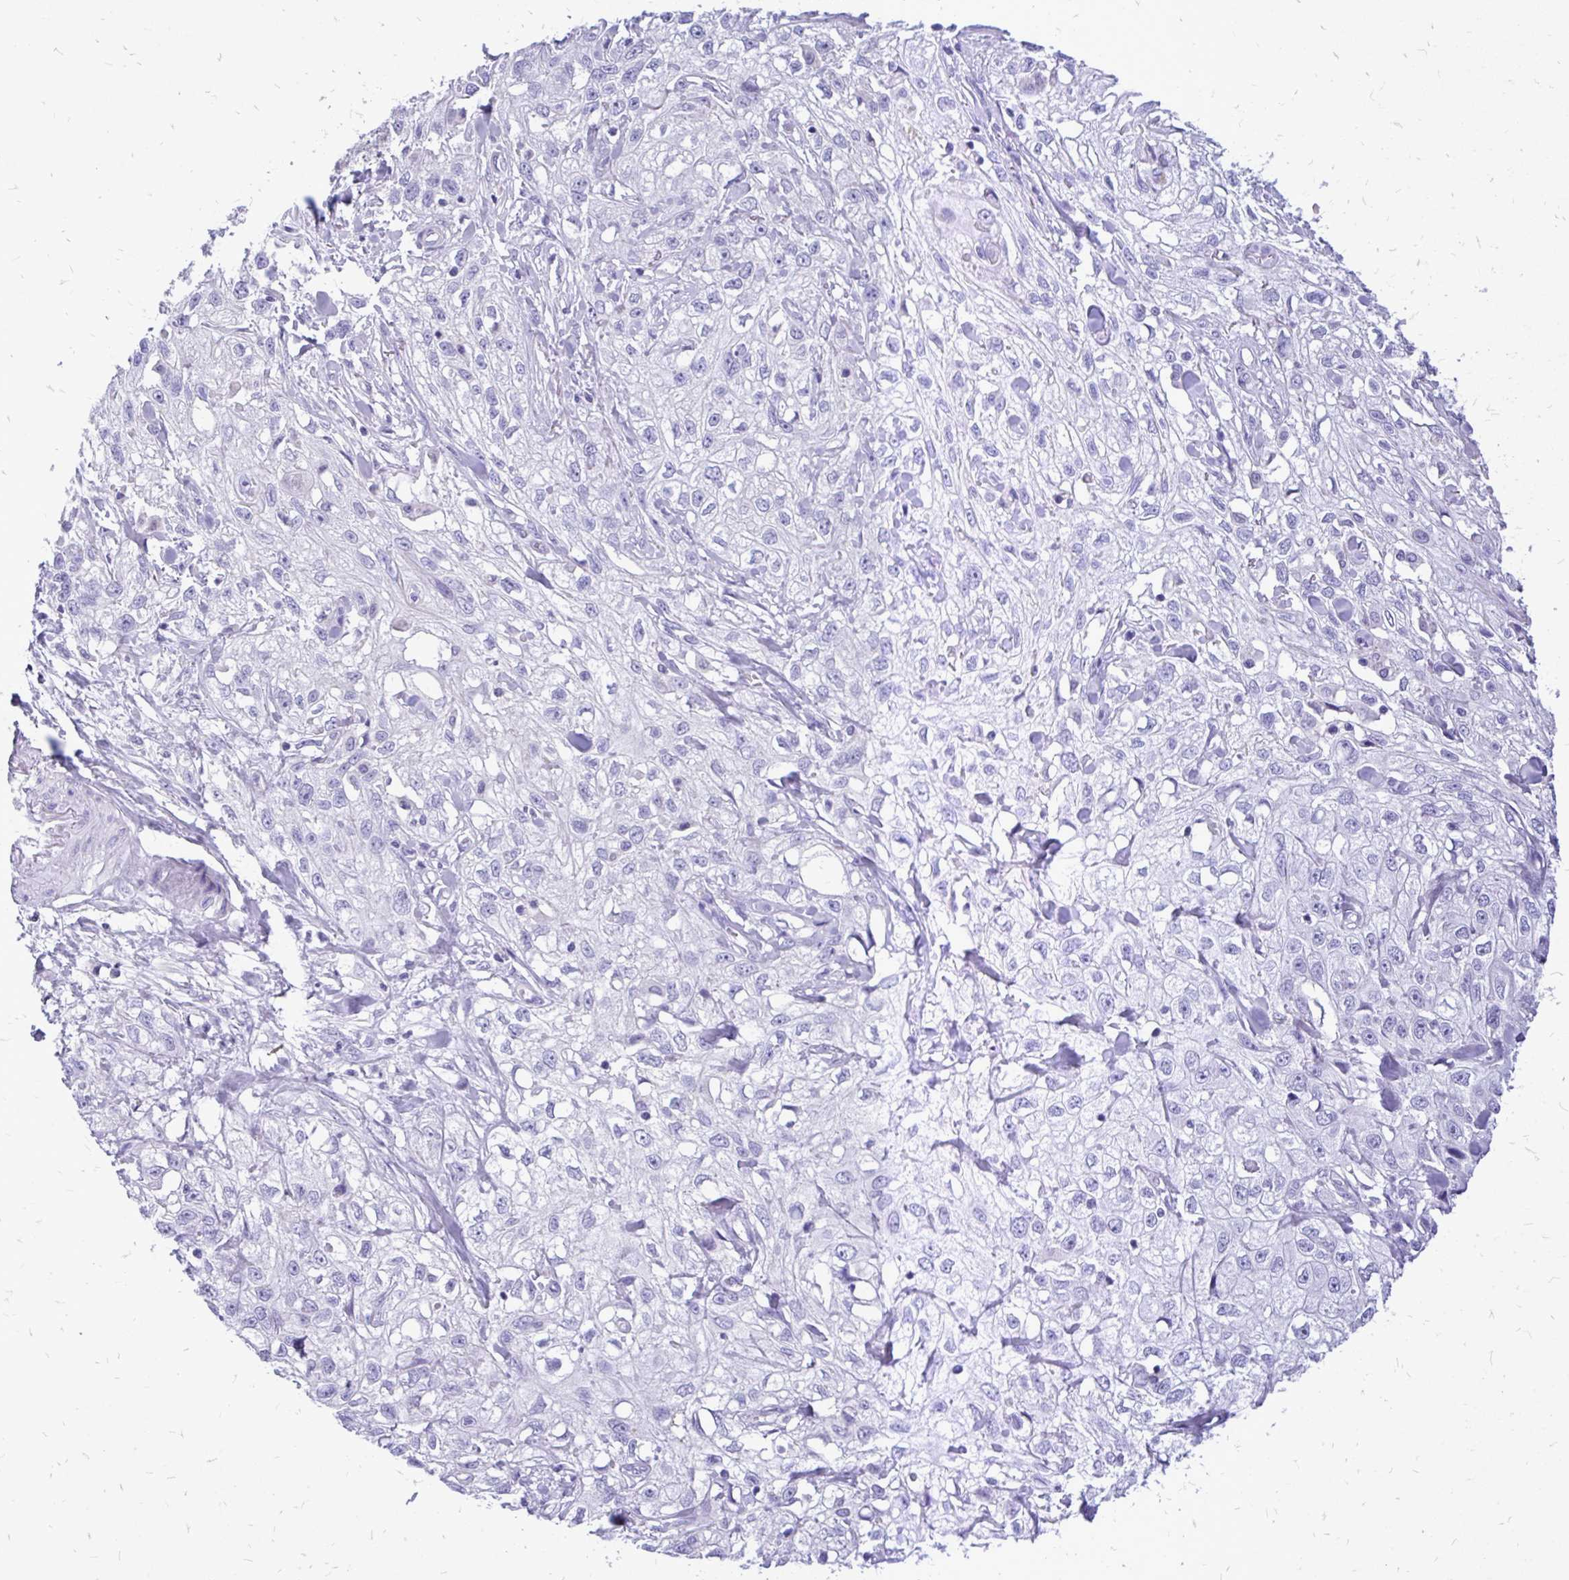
{"staining": {"intensity": "negative", "quantity": "none", "location": "none"}, "tissue": "skin cancer", "cell_type": "Tumor cells", "image_type": "cancer", "snomed": [{"axis": "morphology", "description": "Squamous cell carcinoma, NOS"}, {"axis": "topography", "description": "Skin"}, {"axis": "topography", "description": "Vulva"}], "caption": "An immunohistochemistry (IHC) image of squamous cell carcinoma (skin) is shown. There is no staining in tumor cells of squamous cell carcinoma (skin).", "gene": "MAP1LC3A", "patient": {"sex": "female", "age": 86}}